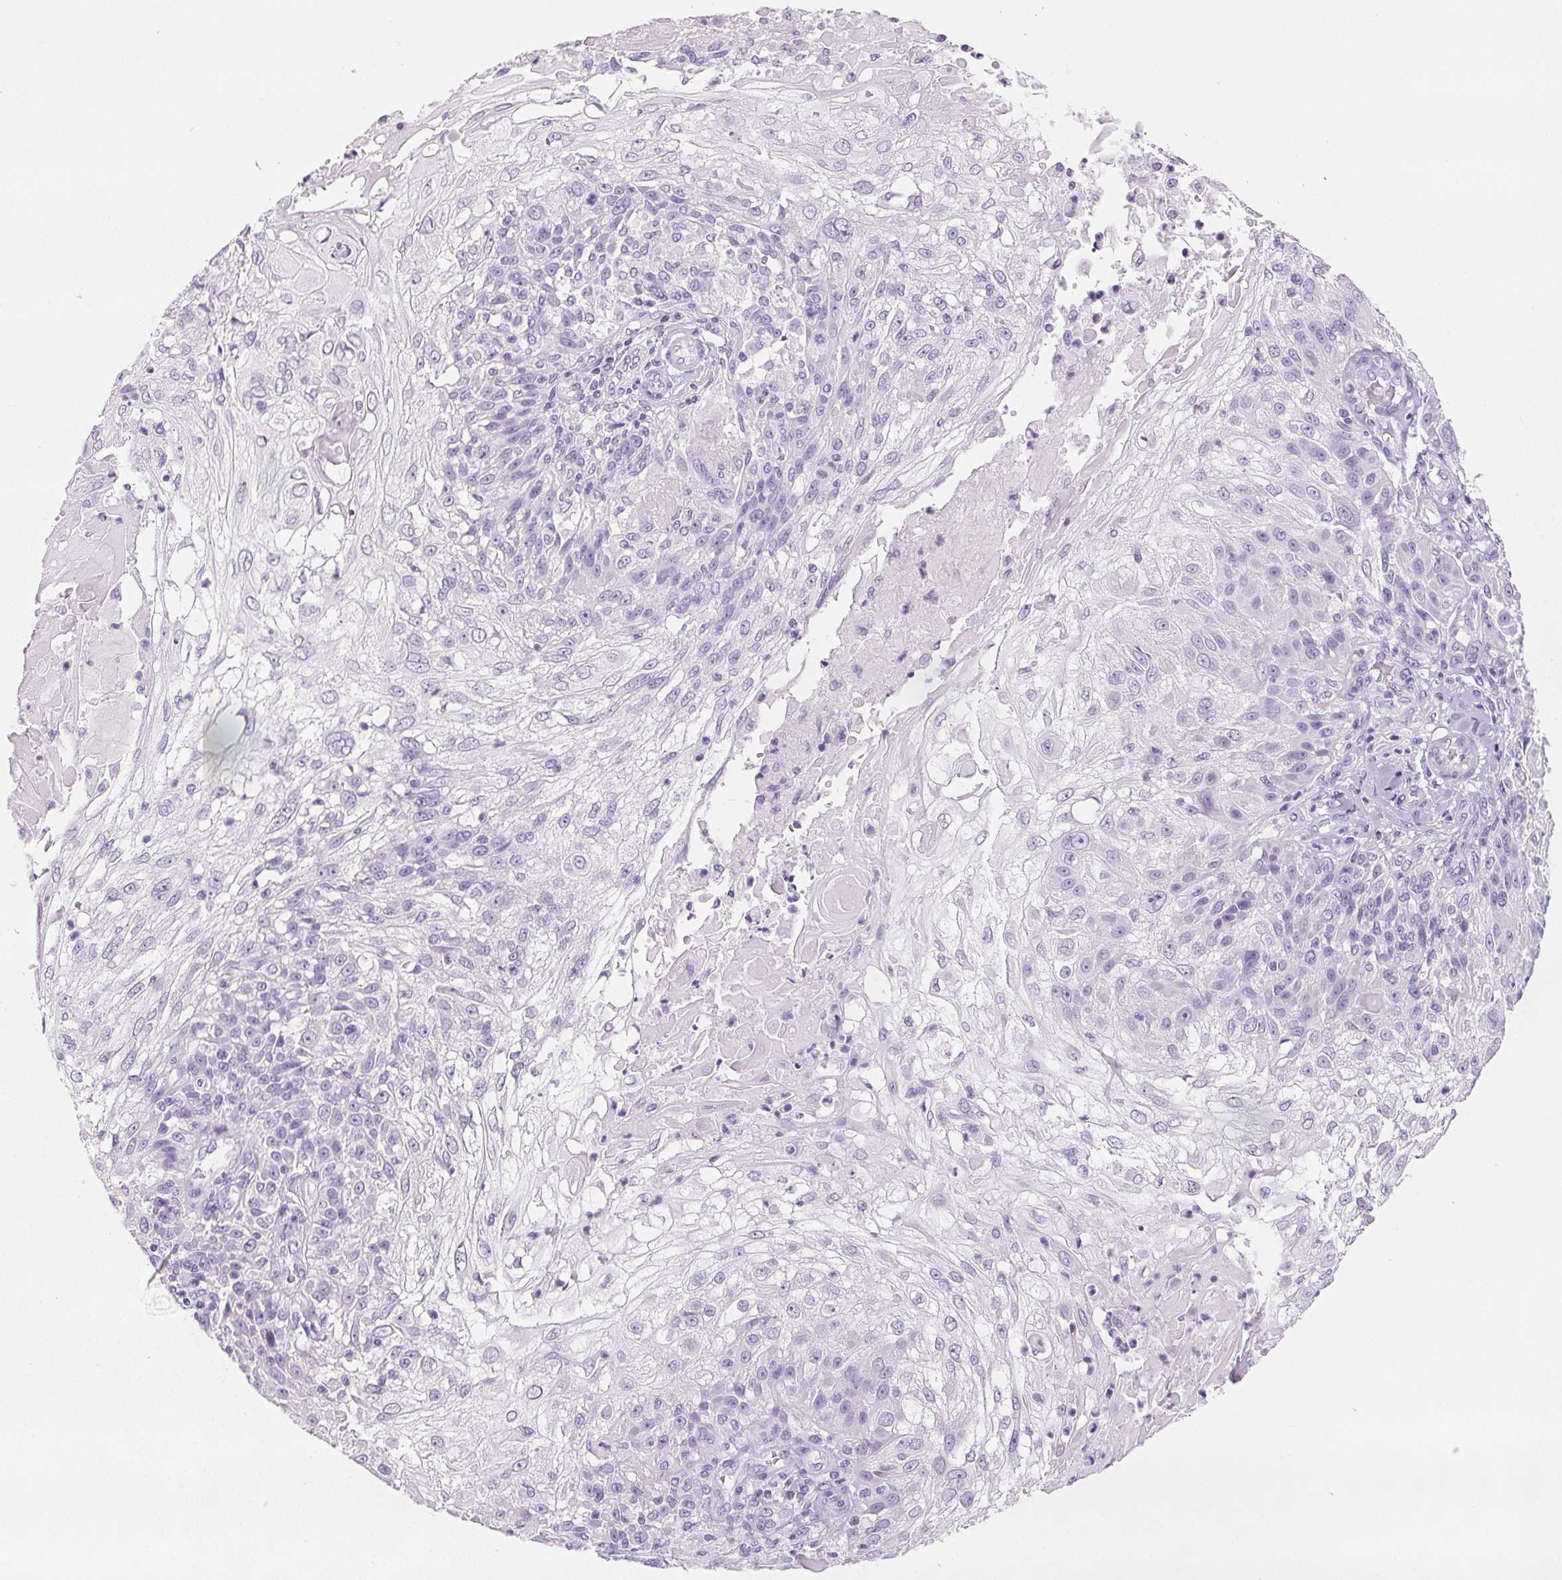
{"staining": {"intensity": "negative", "quantity": "none", "location": "none"}, "tissue": "skin cancer", "cell_type": "Tumor cells", "image_type": "cancer", "snomed": [{"axis": "morphology", "description": "Normal tissue, NOS"}, {"axis": "morphology", "description": "Squamous cell carcinoma, NOS"}, {"axis": "topography", "description": "Skin"}], "caption": "This is an immunohistochemistry (IHC) photomicrograph of human squamous cell carcinoma (skin). There is no positivity in tumor cells.", "gene": "BEND2", "patient": {"sex": "female", "age": 83}}